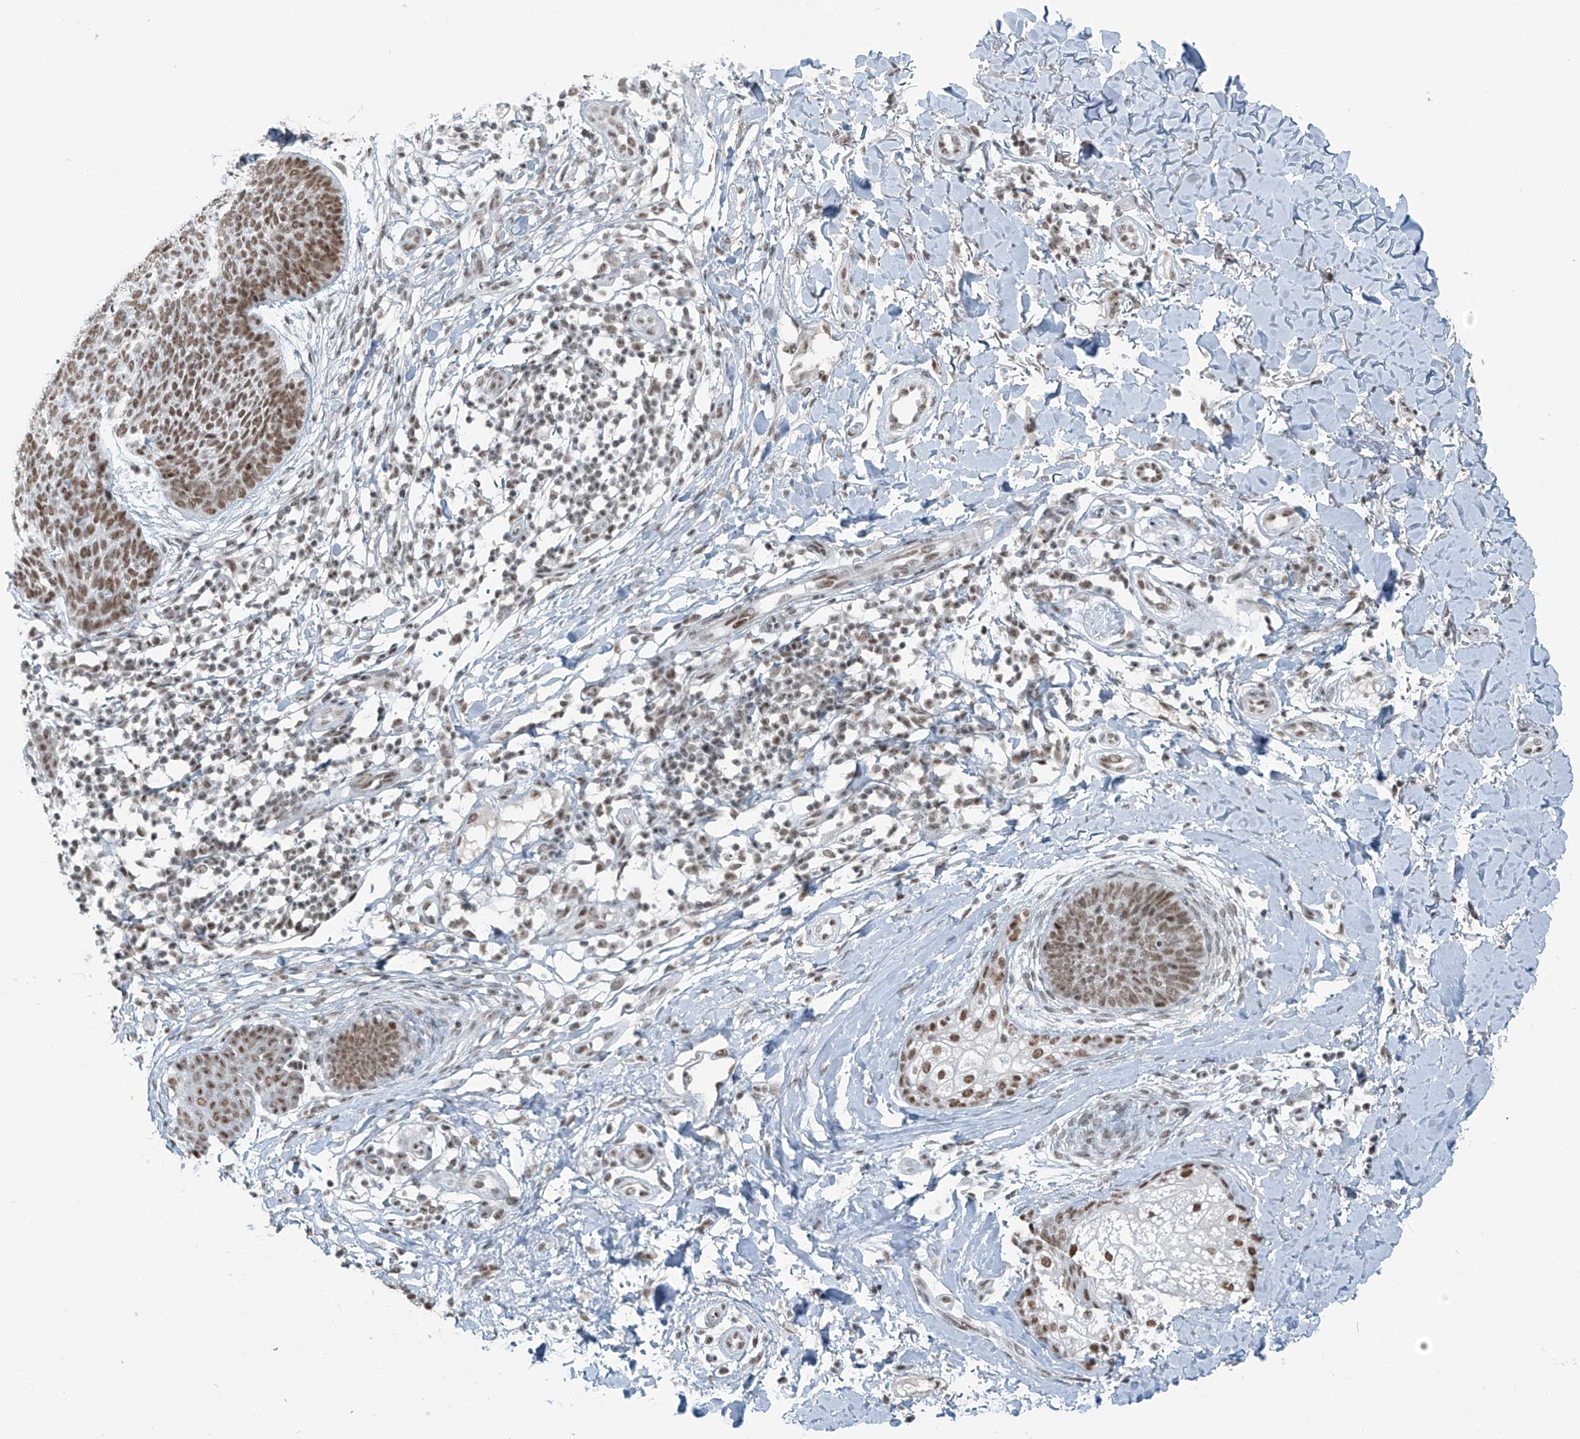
{"staining": {"intensity": "moderate", "quantity": ">75%", "location": "nuclear"}, "tissue": "skin cancer", "cell_type": "Tumor cells", "image_type": "cancer", "snomed": [{"axis": "morphology", "description": "Basal cell carcinoma"}, {"axis": "topography", "description": "Skin"}], "caption": "A high-resolution image shows immunohistochemistry (IHC) staining of skin cancer (basal cell carcinoma), which reveals moderate nuclear positivity in approximately >75% of tumor cells. (DAB IHC with brightfield microscopy, high magnification).", "gene": "WRNIP1", "patient": {"sex": "female", "age": 64}}